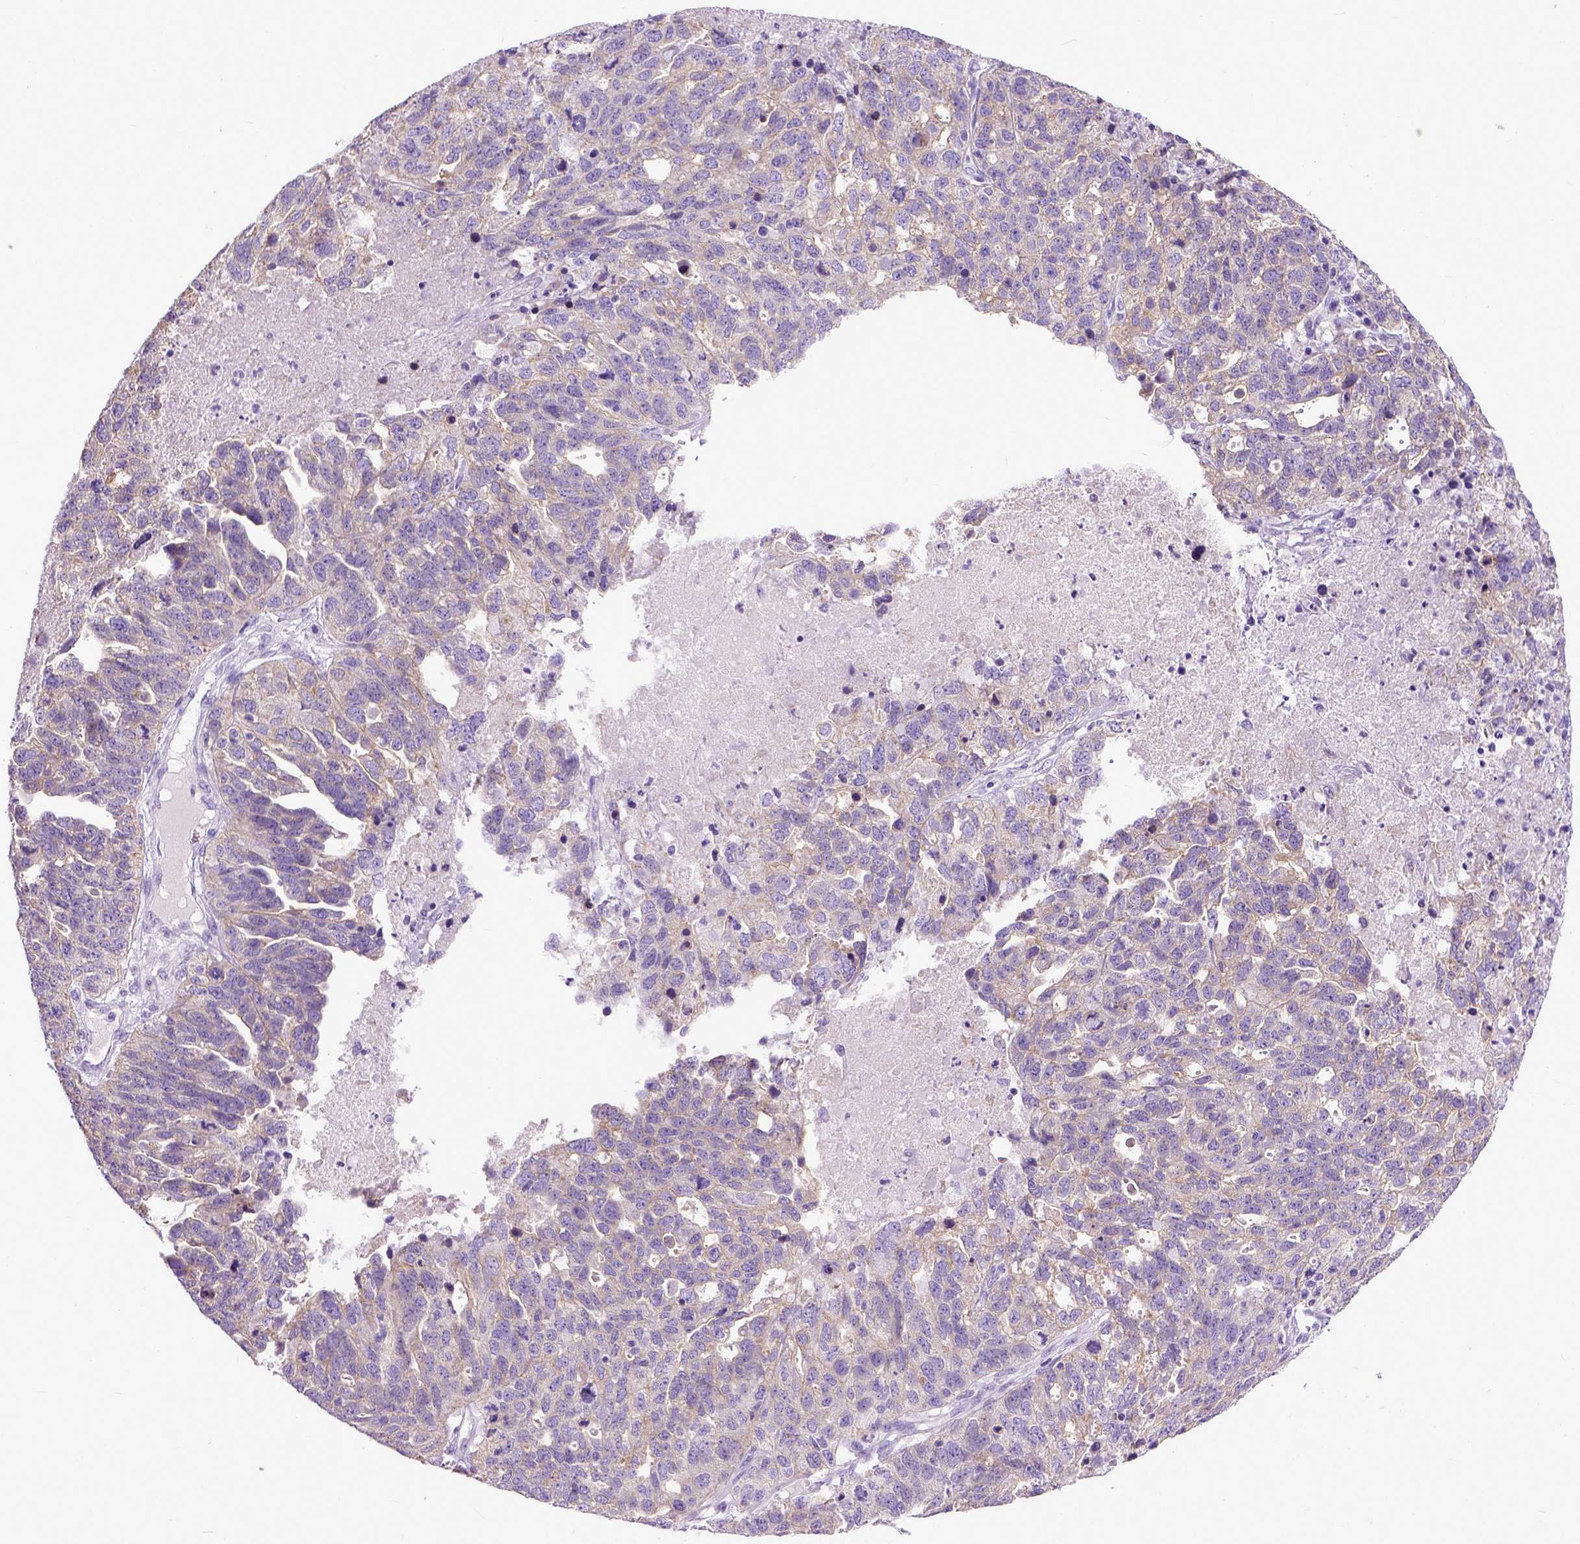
{"staining": {"intensity": "negative", "quantity": "none", "location": "none"}, "tissue": "ovarian cancer", "cell_type": "Tumor cells", "image_type": "cancer", "snomed": [{"axis": "morphology", "description": "Cystadenocarcinoma, serous, NOS"}, {"axis": "topography", "description": "Ovary"}], "caption": "Tumor cells show no significant protein expression in ovarian cancer.", "gene": "PPL", "patient": {"sex": "female", "age": 71}}